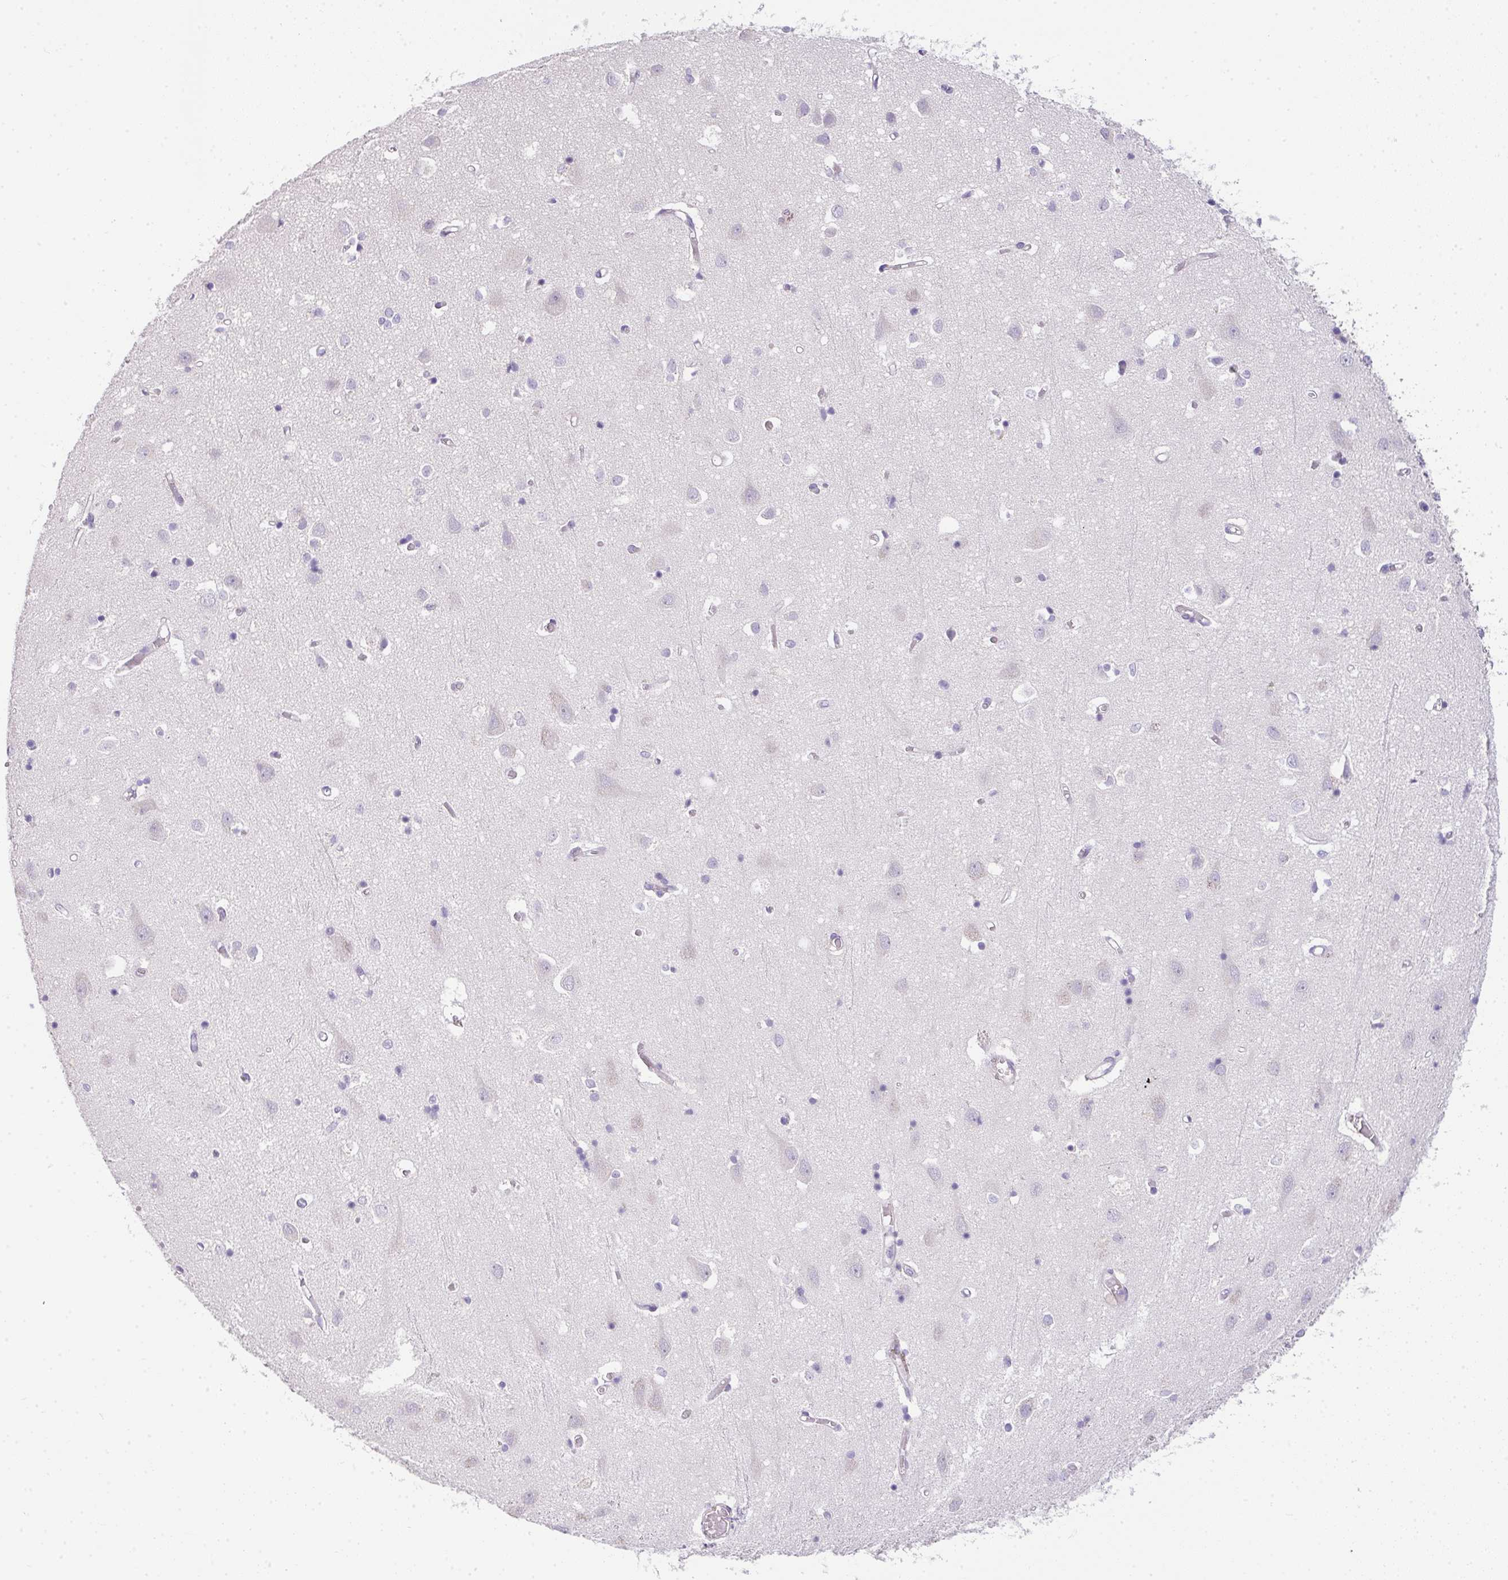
{"staining": {"intensity": "negative", "quantity": "none", "location": "none"}, "tissue": "cerebral cortex", "cell_type": "Endothelial cells", "image_type": "normal", "snomed": [{"axis": "morphology", "description": "Normal tissue, NOS"}, {"axis": "topography", "description": "Cerebral cortex"}], "caption": "DAB immunohistochemical staining of normal human cerebral cortex demonstrates no significant expression in endothelial cells.", "gene": "FILIP1", "patient": {"sex": "male", "age": 70}}